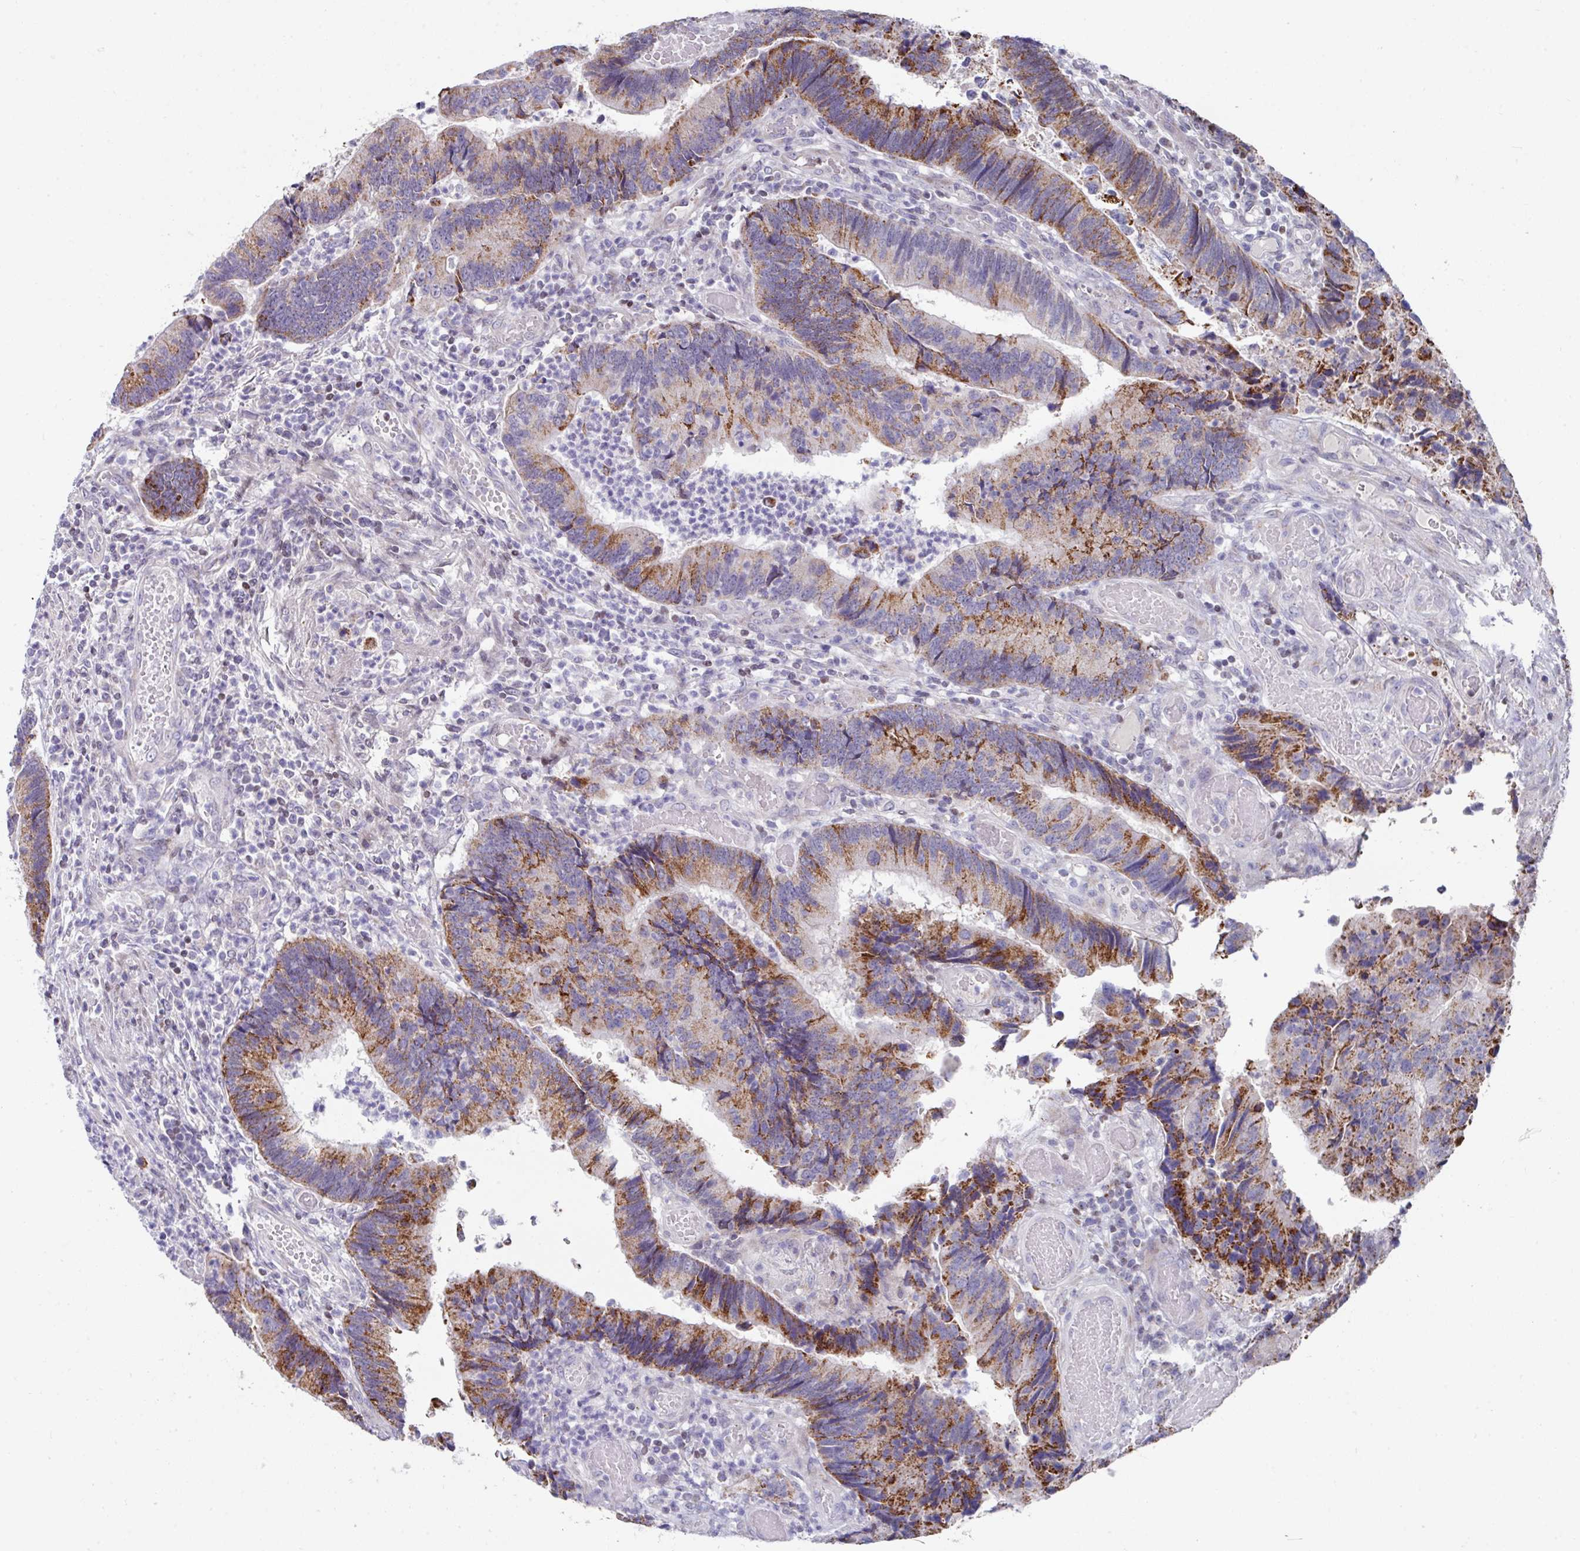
{"staining": {"intensity": "moderate", "quantity": "25%-75%", "location": "cytoplasmic/membranous"}, "tissue": "colorectal cancer", "cell_type": "Tumor cells", "image_type": "cancer", "snomed": [{"axis": "morphology", "description": "Adenocarcinoma, NOS"}, {"axis": "topography", "description": "Colon"}], "caption": "A brown stain labels moderate cytoplasmic/membranous positivity of a protein in human colorectal cancer (adenocarcinoma) tumor cells.", "gene": "CBX7", "patient": {"sex": "female", "age": 67}}